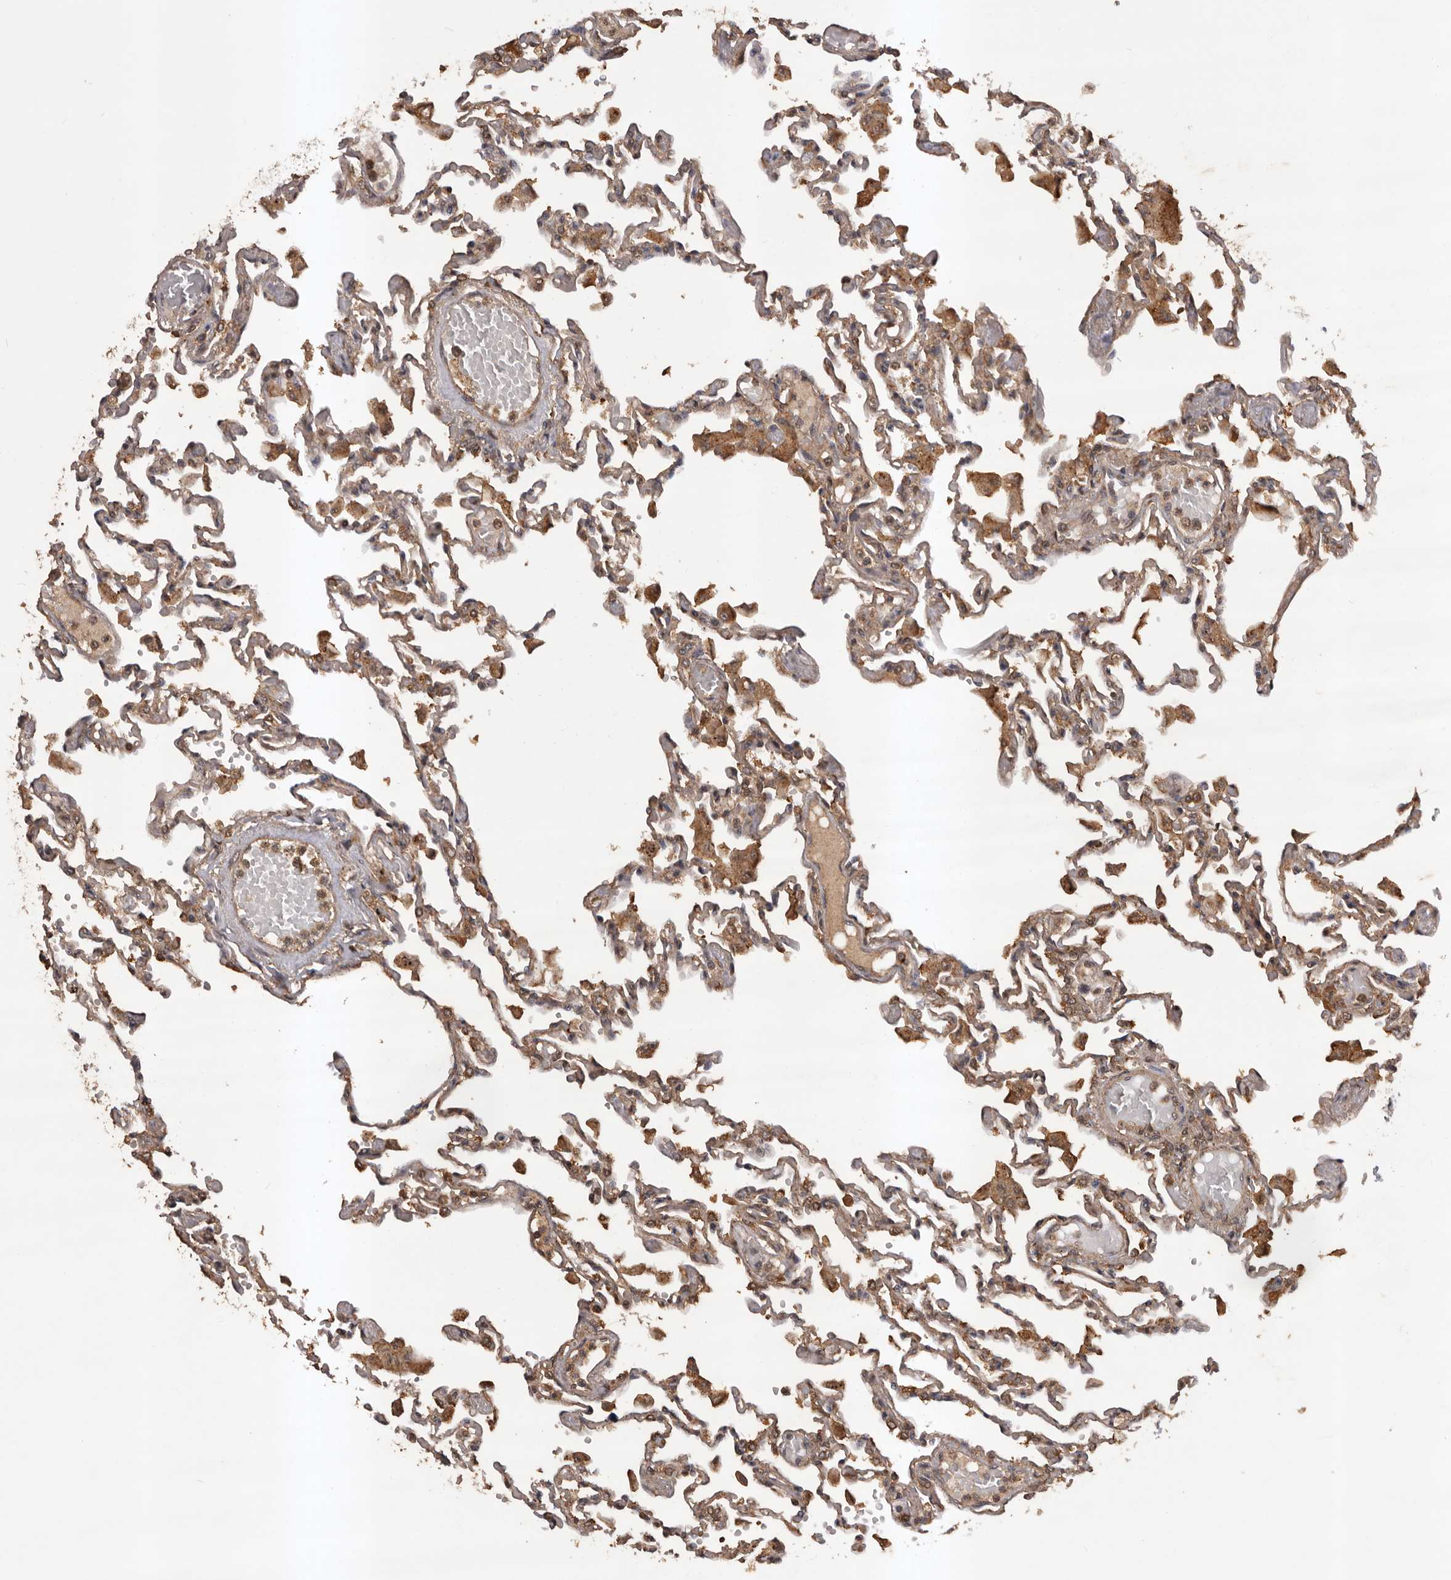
{"staining": {"intensity": "moderate", "quantity": ">75%", "location": "cytoplasmic/membranous"}, "tissue": "lung", "cell_type": "Alveolar cells", "image_type": "normal", "snomed": [{"axis": "morphology", "description": "Normal tissue, NOS"}, {"axis": "topography", "description": "Bronchus"}, {"axis": "topography", "description": "Lung"}], "caption": "Immunohistochemistry (DAB (3,3'-diaminobenzidine)) staining of normal human lung exhibits moderate cytoplasmic/membranous protein expression in about >75% of alveolar cells. (brown staining indicates protein expression, while blue staining denotes nuclei).", "gene": "SLC22A3", "patient": {"sex": "female", "age": 49}}